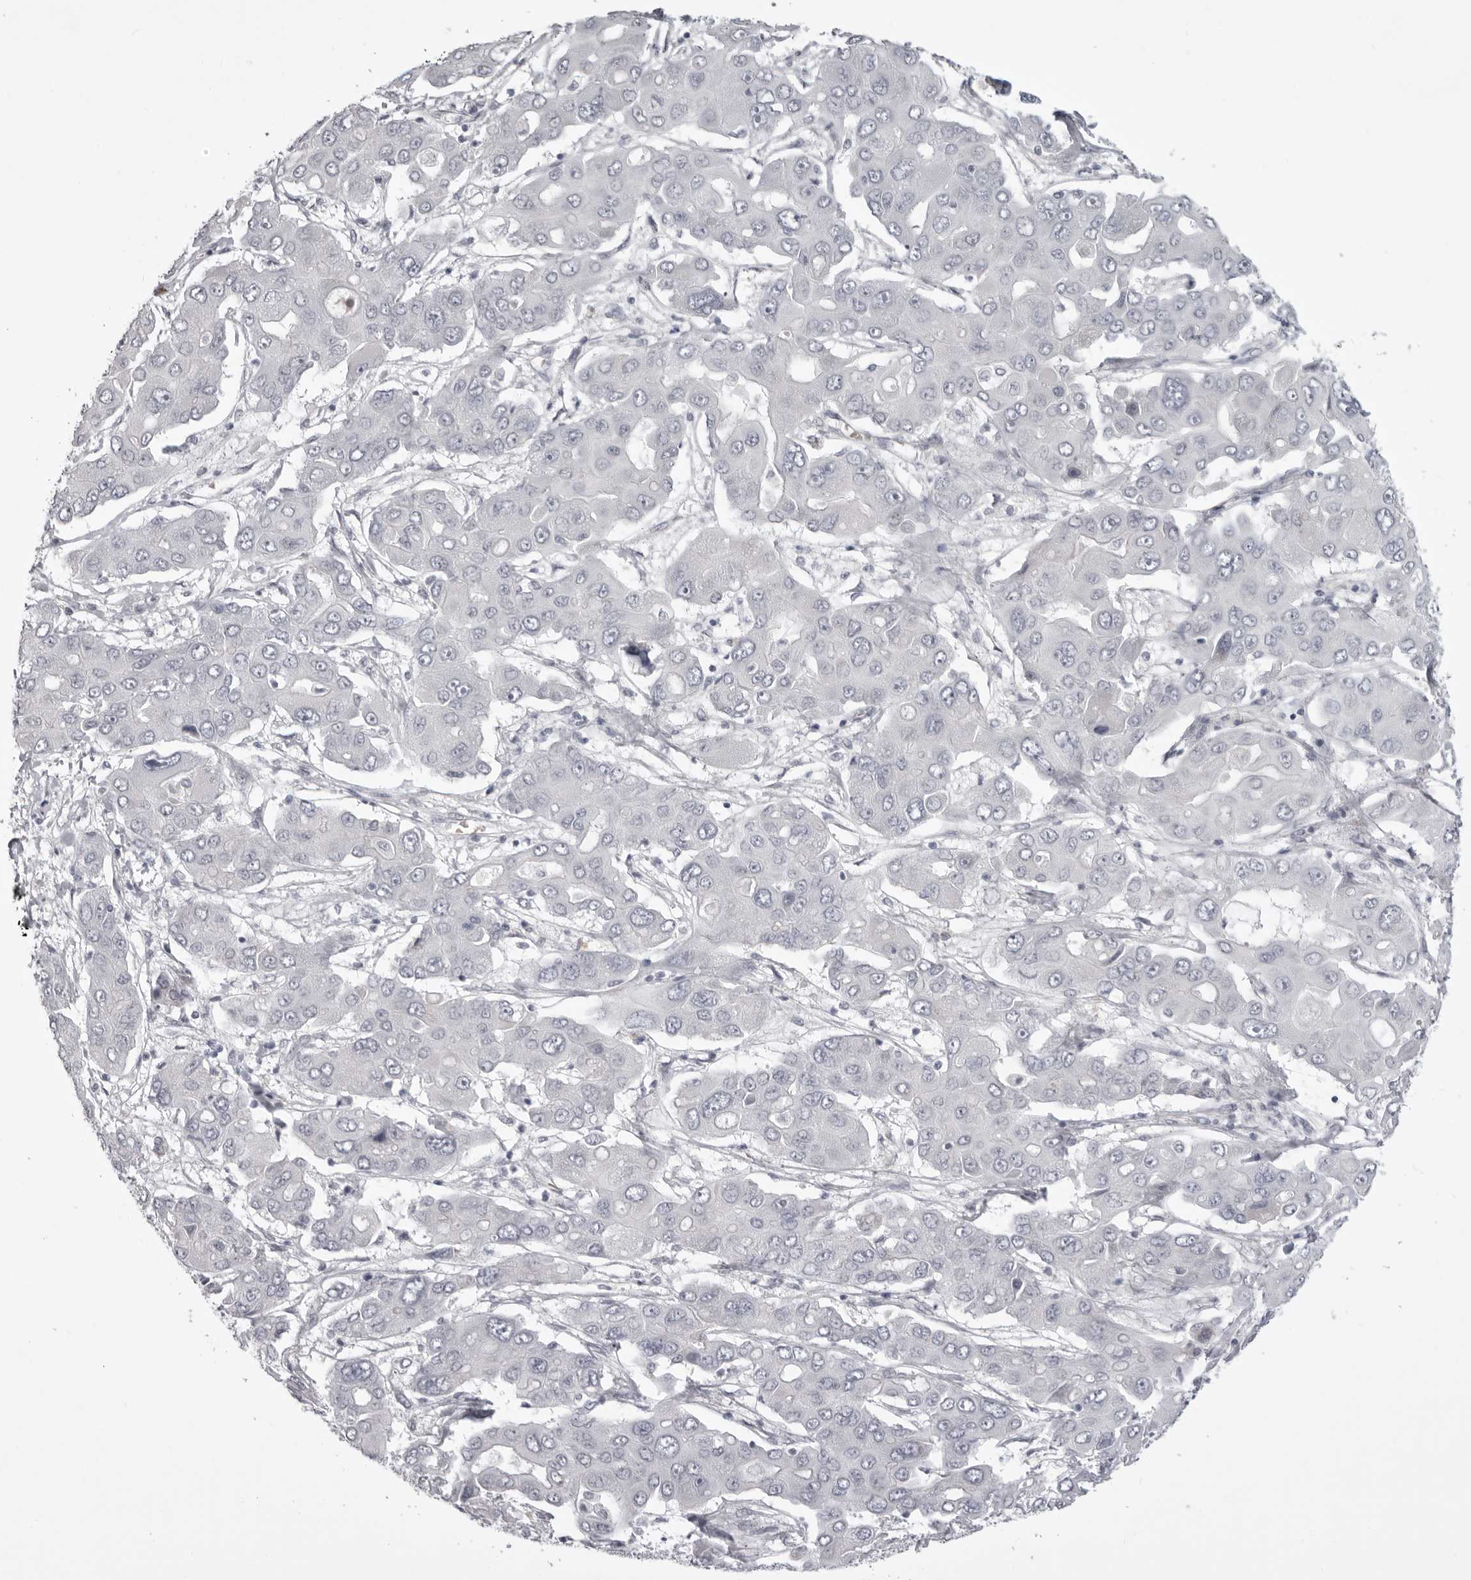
{"staining": {"intensity": "negative", "quantity": "none", "location": "none"}, "tissue": "liver cancer", "cell_type": "Tumor cells", "image_type": "cancer", "snomed": [{"axis": "morphology", "description": "Cholangiocarcinoma"}, {"axis": "topography", "description": "Liver"}], "caption": "Cholangiocarcinoma (liver) was stained to show a protein in brown. There is no significant expression in tumor cells. The staining was performed using DAB (3,3'-diaminobenzidine) to visualize the protein expression in brown, while the nuclei were stained in blue with hematoxylin (Magnification: 20x).", "gene": "EPHA10", "patient": {"sex": "male", "age": 67}}